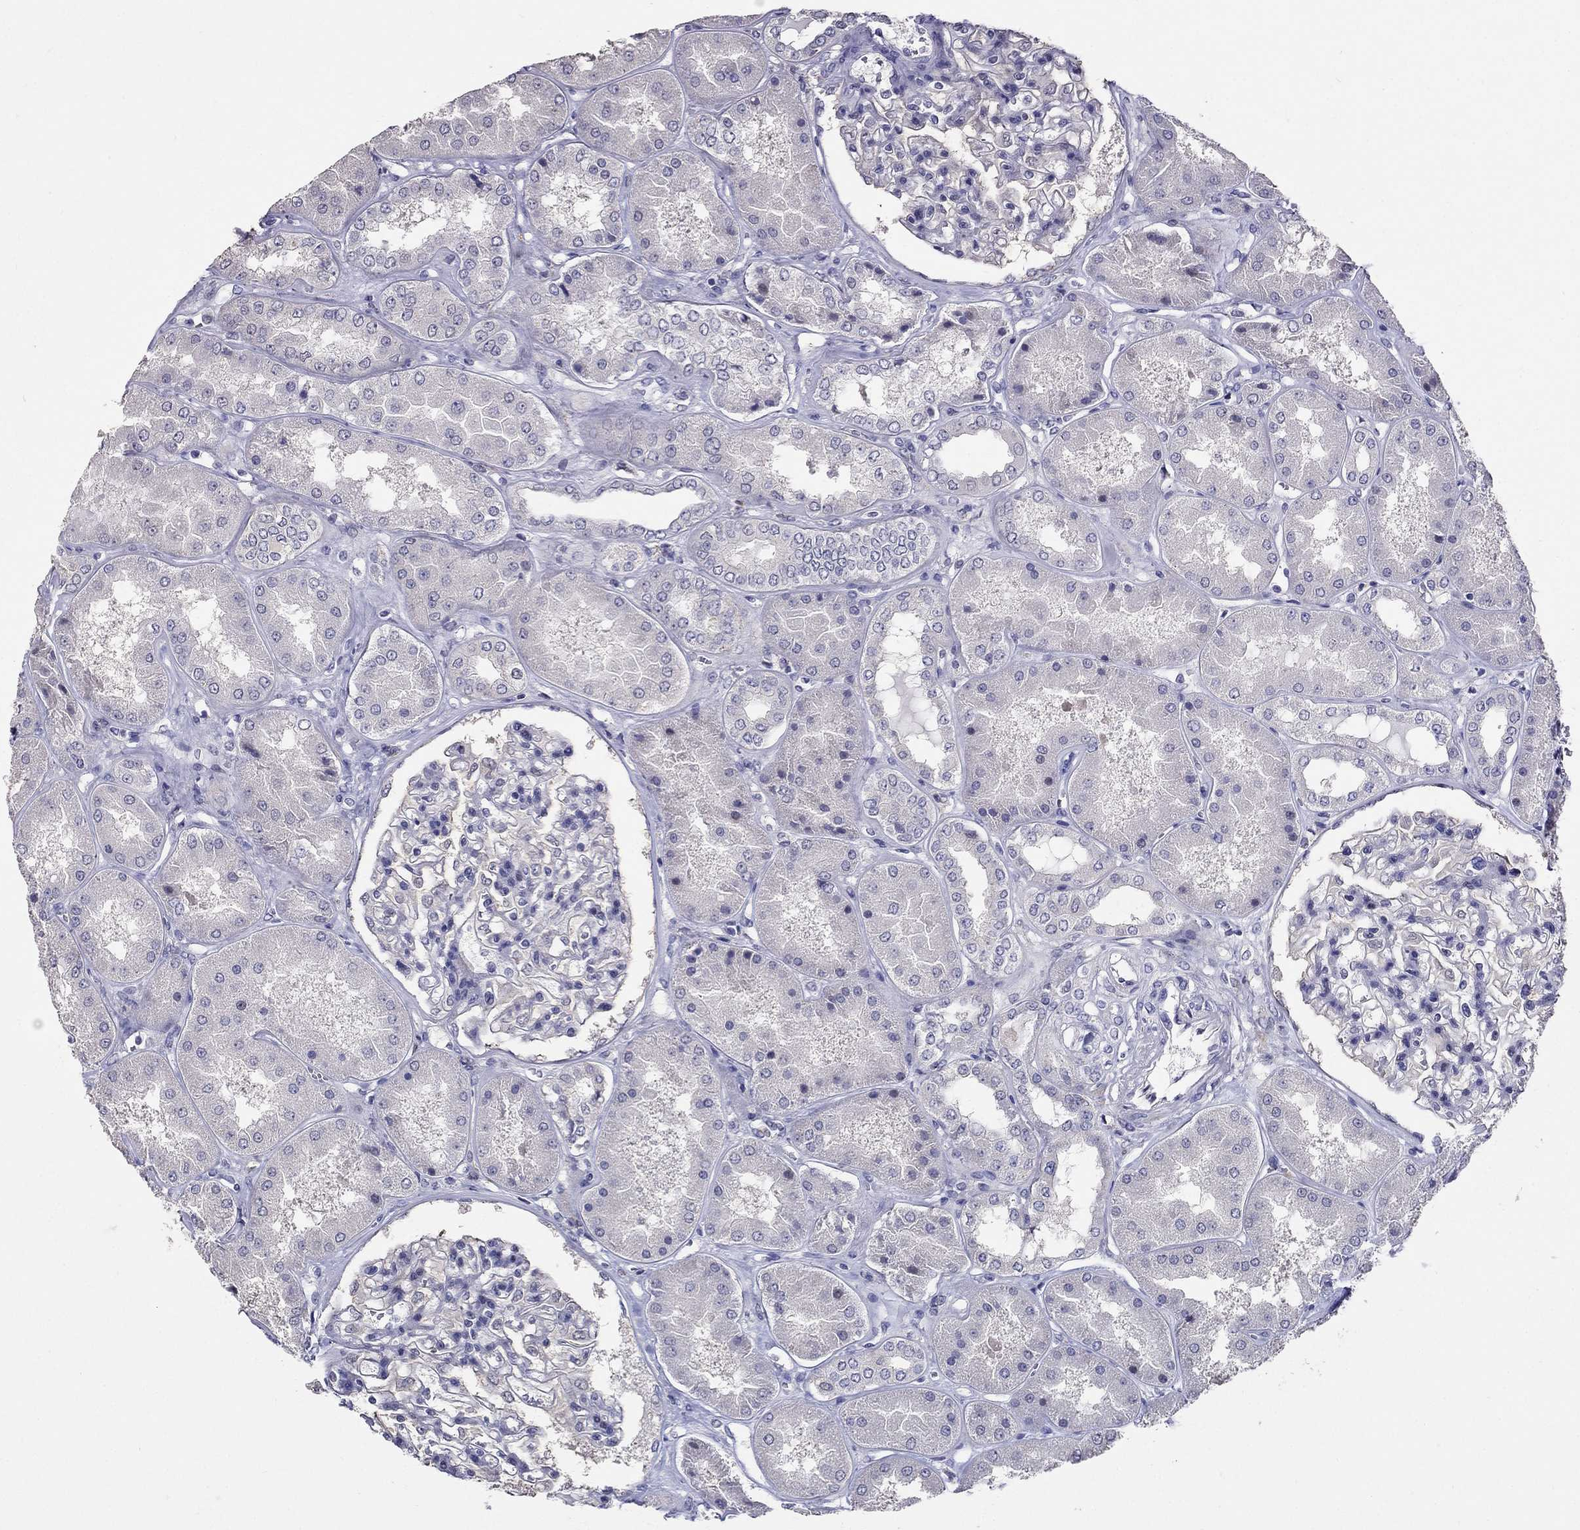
{"staining": {"intensity": "negative", "quantity": "none", "location": "none"}, "tissue": "kidney", "cell_type": "Cells in glomeruli", "image_type": "normal", "snomed": [{"axis": "morphology", "description": "Normal tissue, NOS"}, {"axis": "topography", "description": "Kidney"}], "caption": "Immunohistochemical staining of unremarkable kidney demonstrates no significant staining in cells in glomeruli.", "gene": "MAGEB4", "patient": {"sex": "female", "age": 56}}